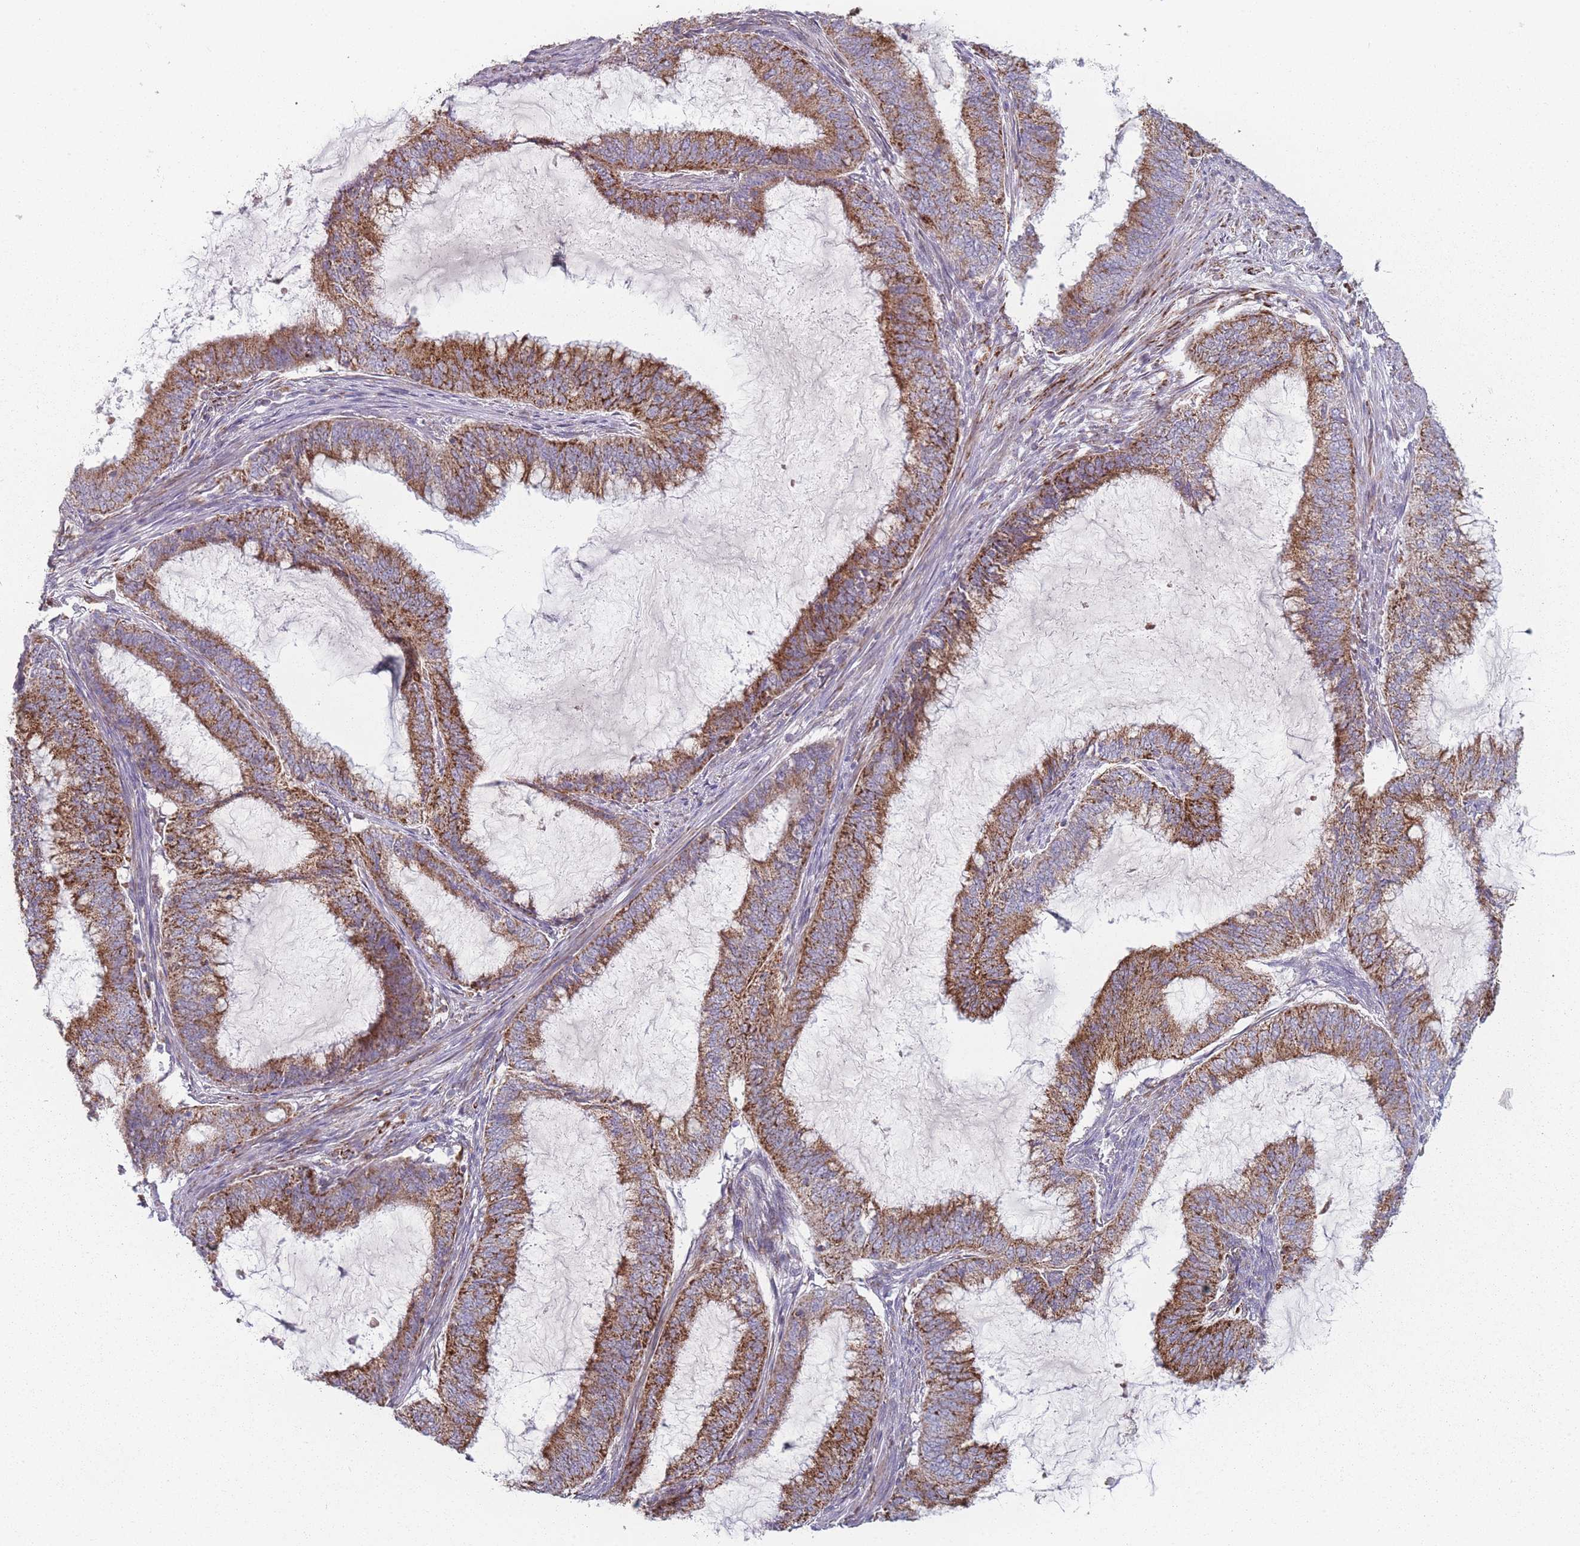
{"staining": {"intensity": "strong", "quantity": ">75%", "location": "cytoplasmic/membranous"}, "tissue": "endometrial cancer", "cell_type": "Tumor cells", "image_type": "cancer", "snomed": [{"axis": "morphology", "description": "Adenocarcinoma, NOS"}, {"axis": "topography", "description": "Endometrium"}], "caption": "Human endometrial cancer (adenocarcinoma) stained for a protein (brown) shows strong cytoplasmic/membranous positive positivity in about >75% of tumor cells.", "gene": "PEX11B", "patient": {"sex": "female", "age": 51}}